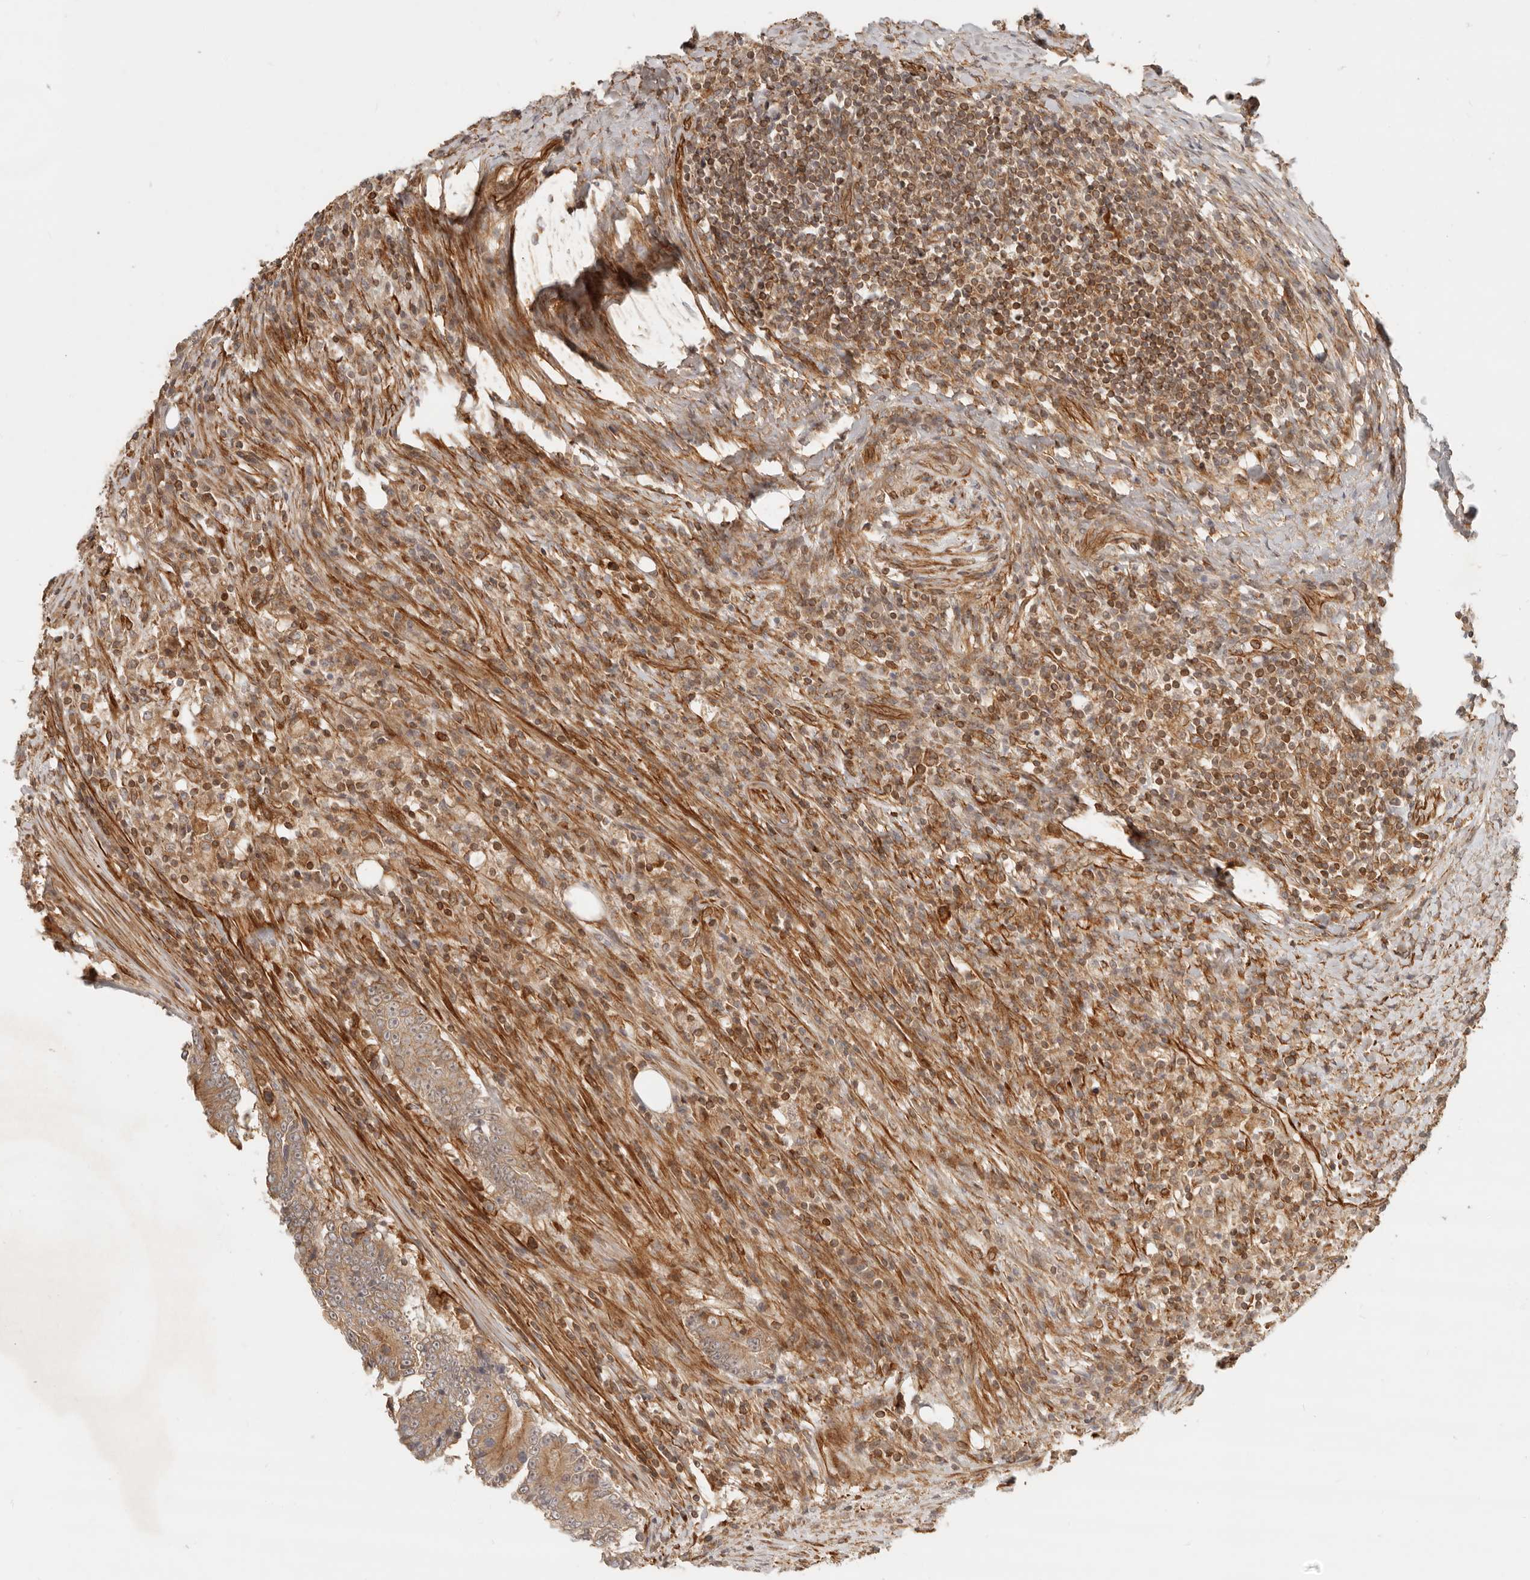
{"staining": {"intensity": "moderate", "quantity": ">75%", "location": "cytoplasmic/membranous"}, "tissue": "colorectal cancer", "cell_type": "Tumor cells", "image_type": "cancer", "snomed": [{"axis": "morphology", "description": "Adenocarcinoma, NOS"}, {"axis": "topography", "description": "Colon"}], "caption": "The image shows a brown stain indicating the presence of a protein in the cytoplasmic/membranous of tumor cells in colorectal adenocarcinoma.", "gene": "UFSP1", "patient": {"sex": "male", "age": 83}}